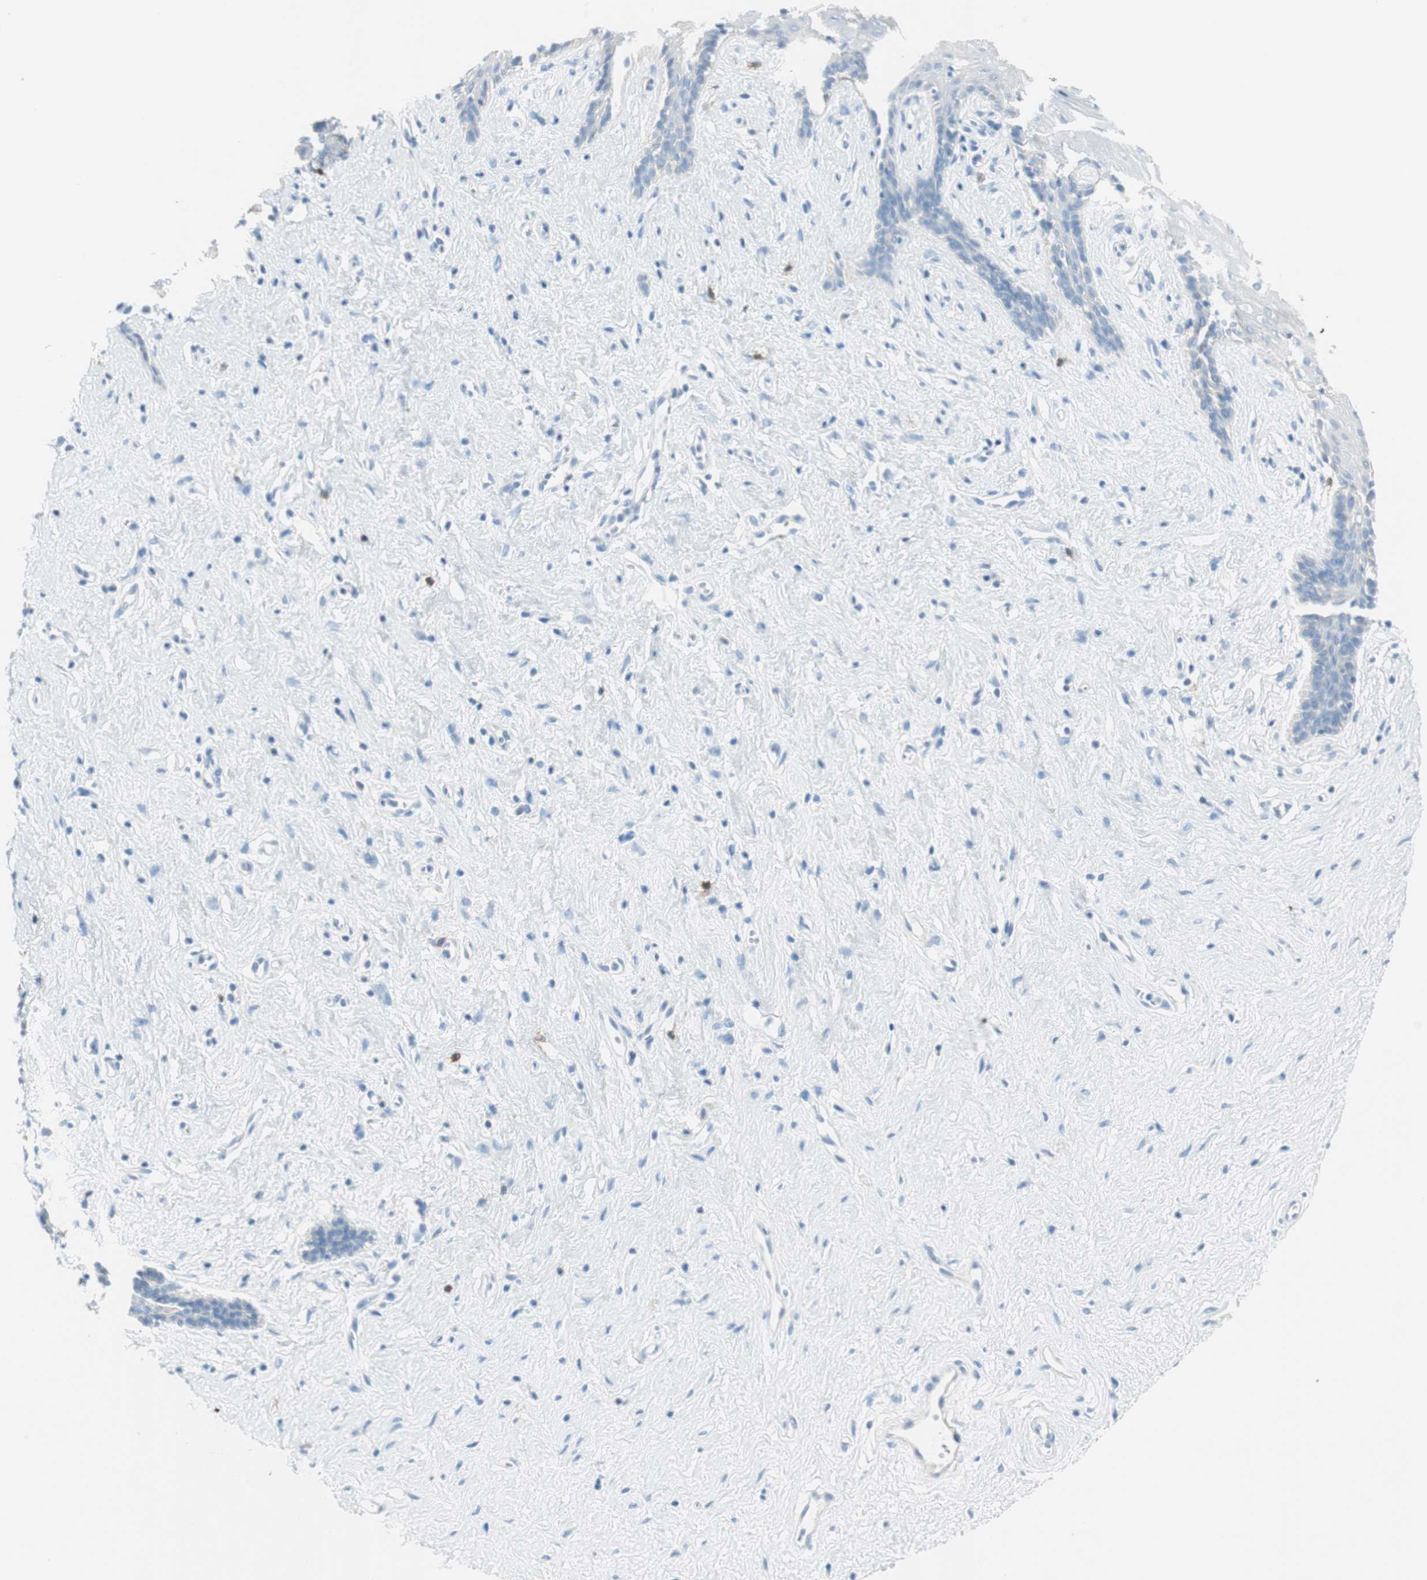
{"staining": {"intensity": "negative", "quantity": "none", "location": "none"}, "tissue": "vagina", "cell_type": "Squamous epithelial cells", "image_type": "normal", "snomed": [{"axis": "morphology", "description": "Normal tissue, NOS"}, {"axis": "topography", "description": "Vagina"}], "caption": "This is a micrograph of immunohistochemistry staining of unremarkable vagina, which shows no positivity in squamous epithelial cells.", "gene": "TNFRSF13C", "patient": {"sex": "female", "age": 44}}